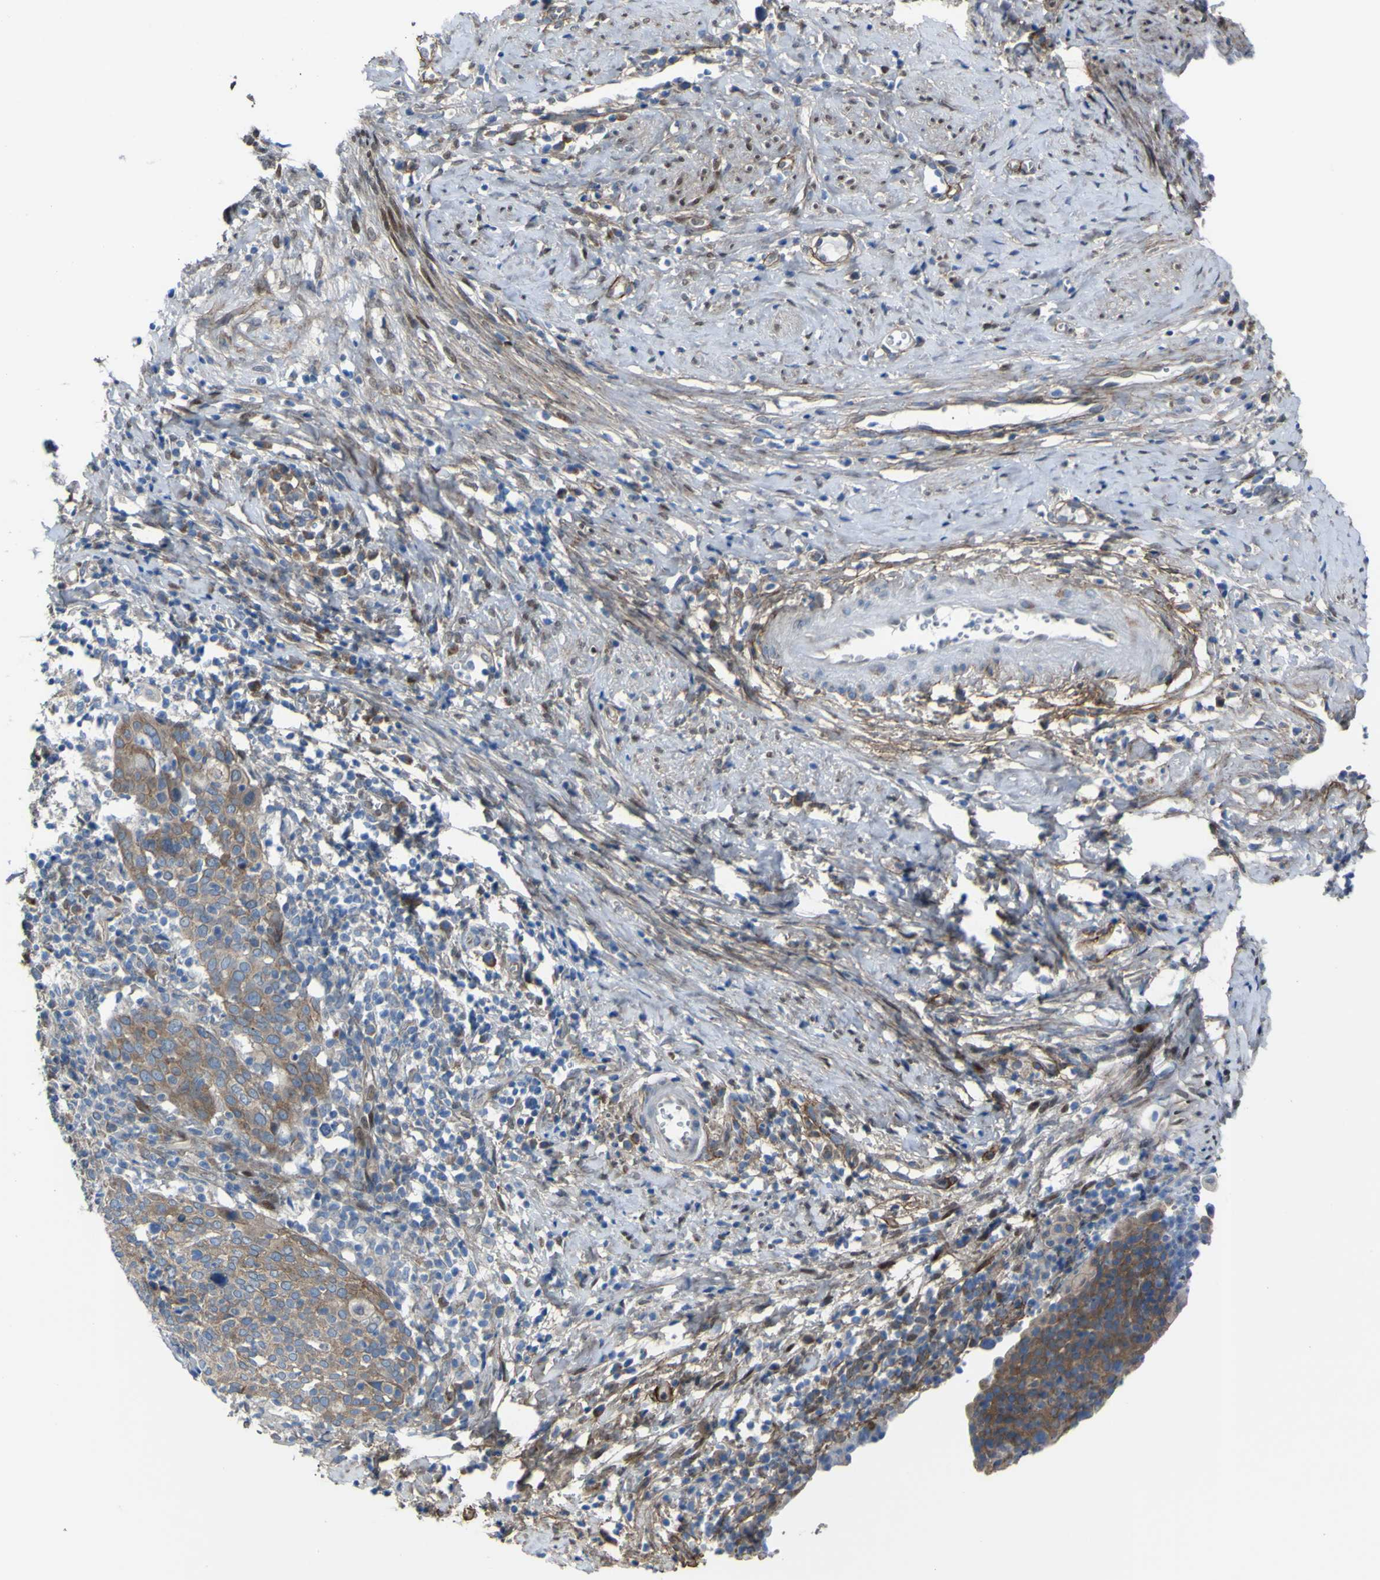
{"staining": {"intensity": "moderate", "quantity": ">75%", "location": "cytoplasmic/membranous"}, "tissue": "cervical cancer", "cell_type": "Tumor cells", "image_type": "cancer", "snomed": [{"axis": "morphology", "description": "Squamous cell carcinoma, NOS"}, {"axis": "topography", "description": "Cervix"}], "caption": "Protein staining displays moderate cytoplasmic/membranous expression in approximately >75% of tumor cells in squamous cell carcinoma (cervical).", "gene": "LRRN1", "patient": {"sex": "female", "age": 40}}